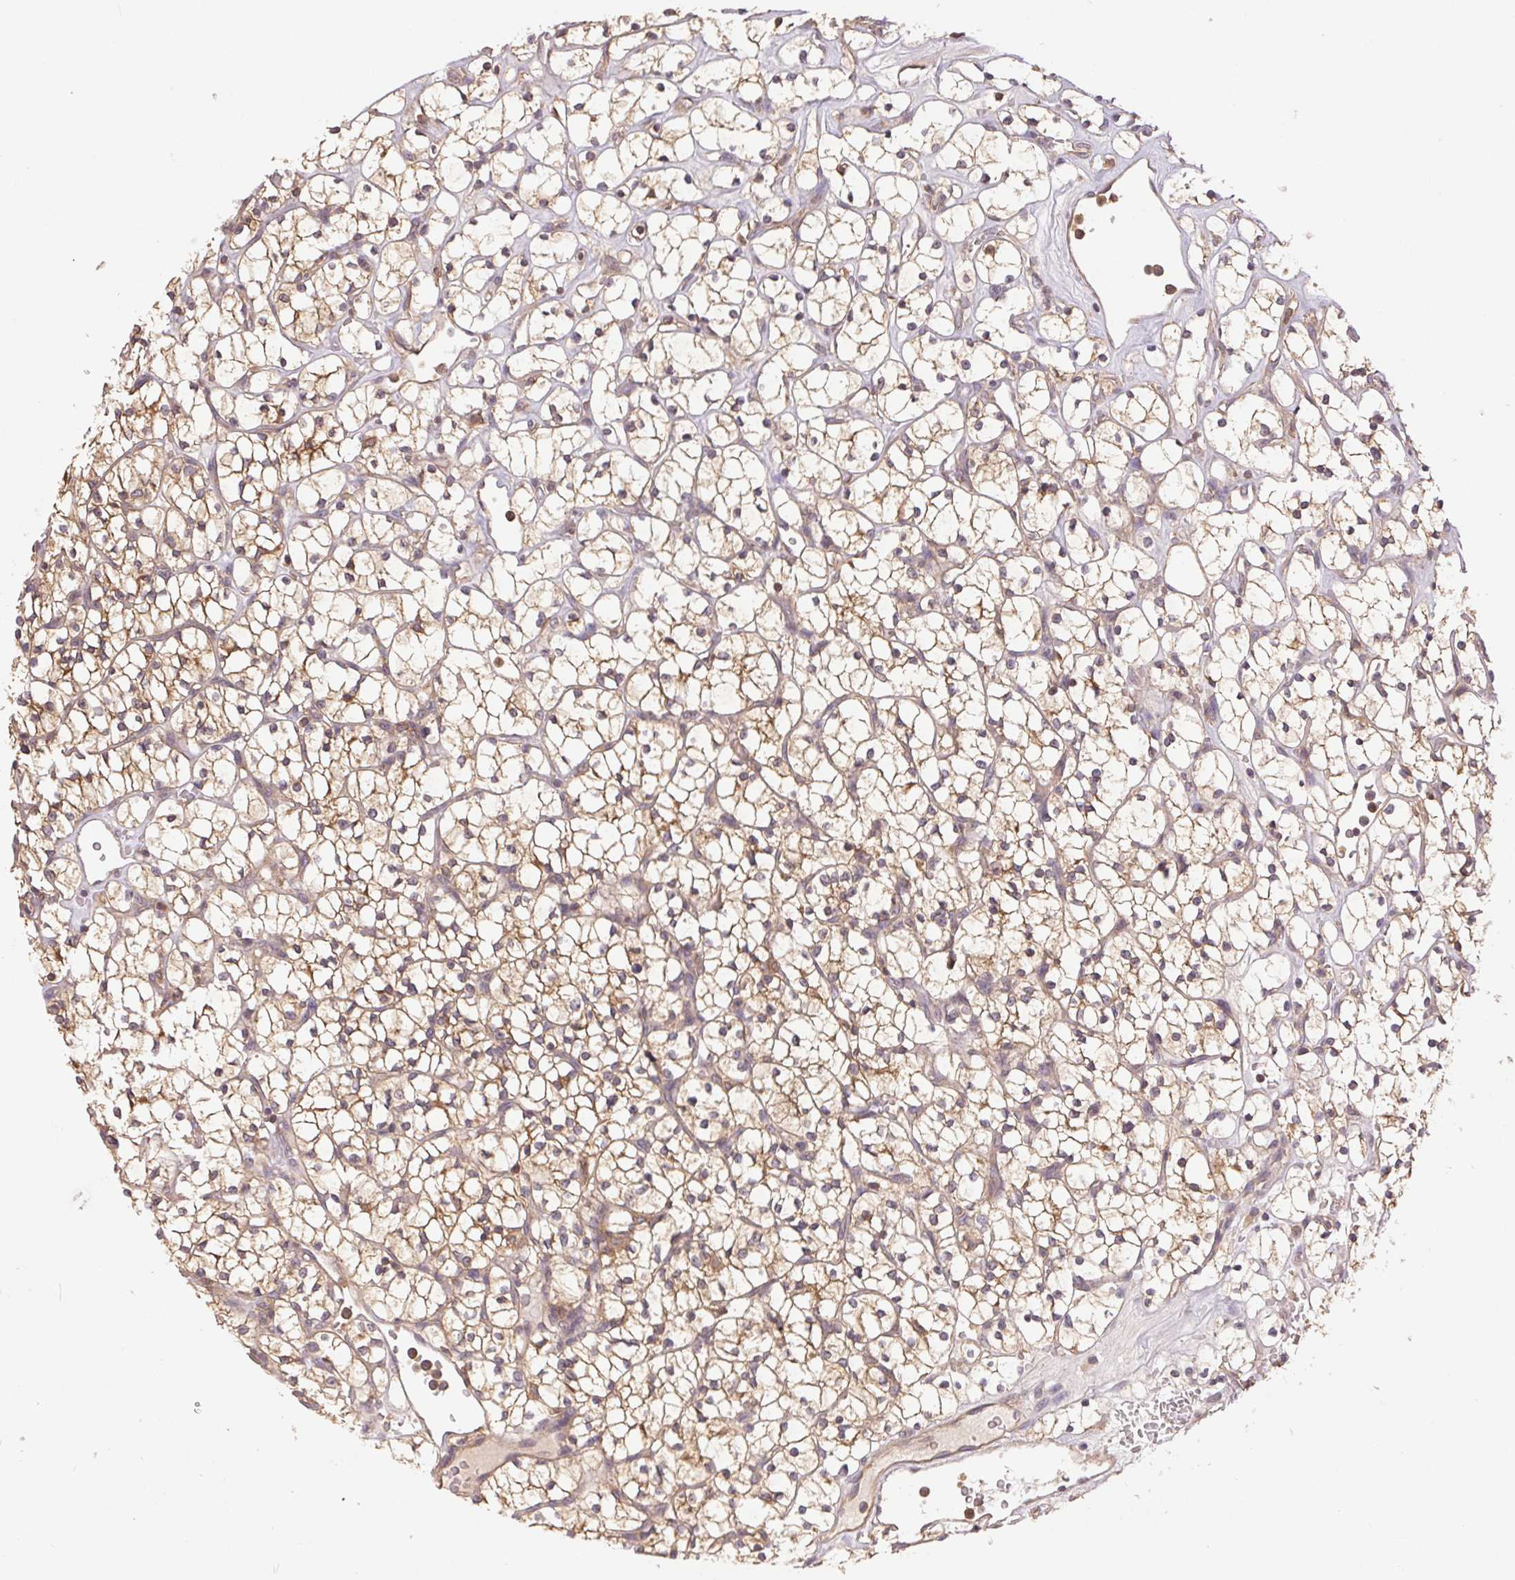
{"staining": {"intensity": "weak", "quantity": ">75%", "location": "cytoplasmic/membranous"}, "tissue": "renal cancer", "cell_type": "Tumor cells", "image_type": "cancer", "snomed": [{"axis": "morphology", "description": "Adenocarcinoma, NOS"}, {"axis": "topography", "description": "Kidney"}], "caption": "Immunohistochemistry (IHC) histopathology image of renal adenocarcinoma stained for a protein (brown), which exhibits low levels of weak cytoplasmic/membranous positivity in about >75% of tumor cells.", "gene": "GDI2", "patient": {"sex": "female", "age": 64}}